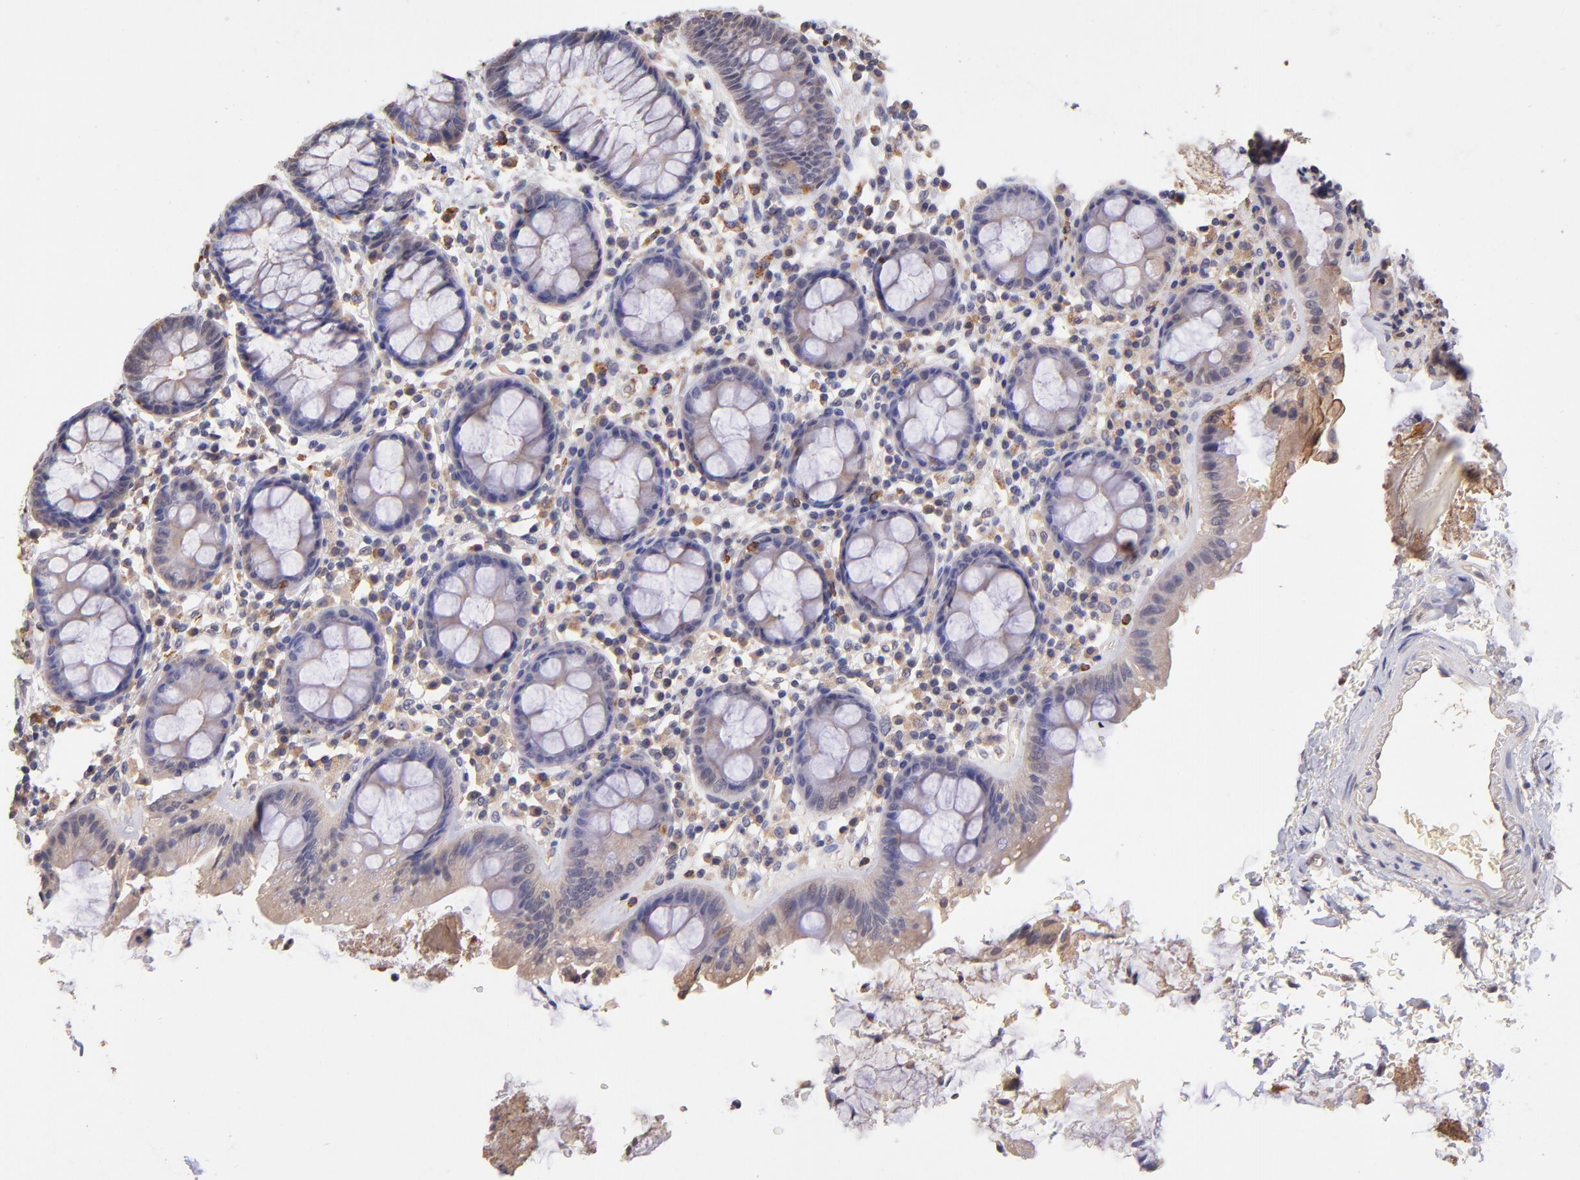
{"staining": {"intensity": "weak", "quantity": "25%-75%", "location": "cytoplasmic/membranous"}, "tissue": "rectum", "cell_type": "Glandular cells", "image_type": "normal", "snomed": [{"axis": "morphology", "description": "Normal tissue, NOS"}, {"axis": "topography", "description": "Rectum"}], "caption": "Protein staining of normal rectum displays weak cytoplasmic/membranous staining in approximately 25%-75% of glandular cells.", "gene": "RNASEL", "patient": {"sex": "male", "age": 92}}